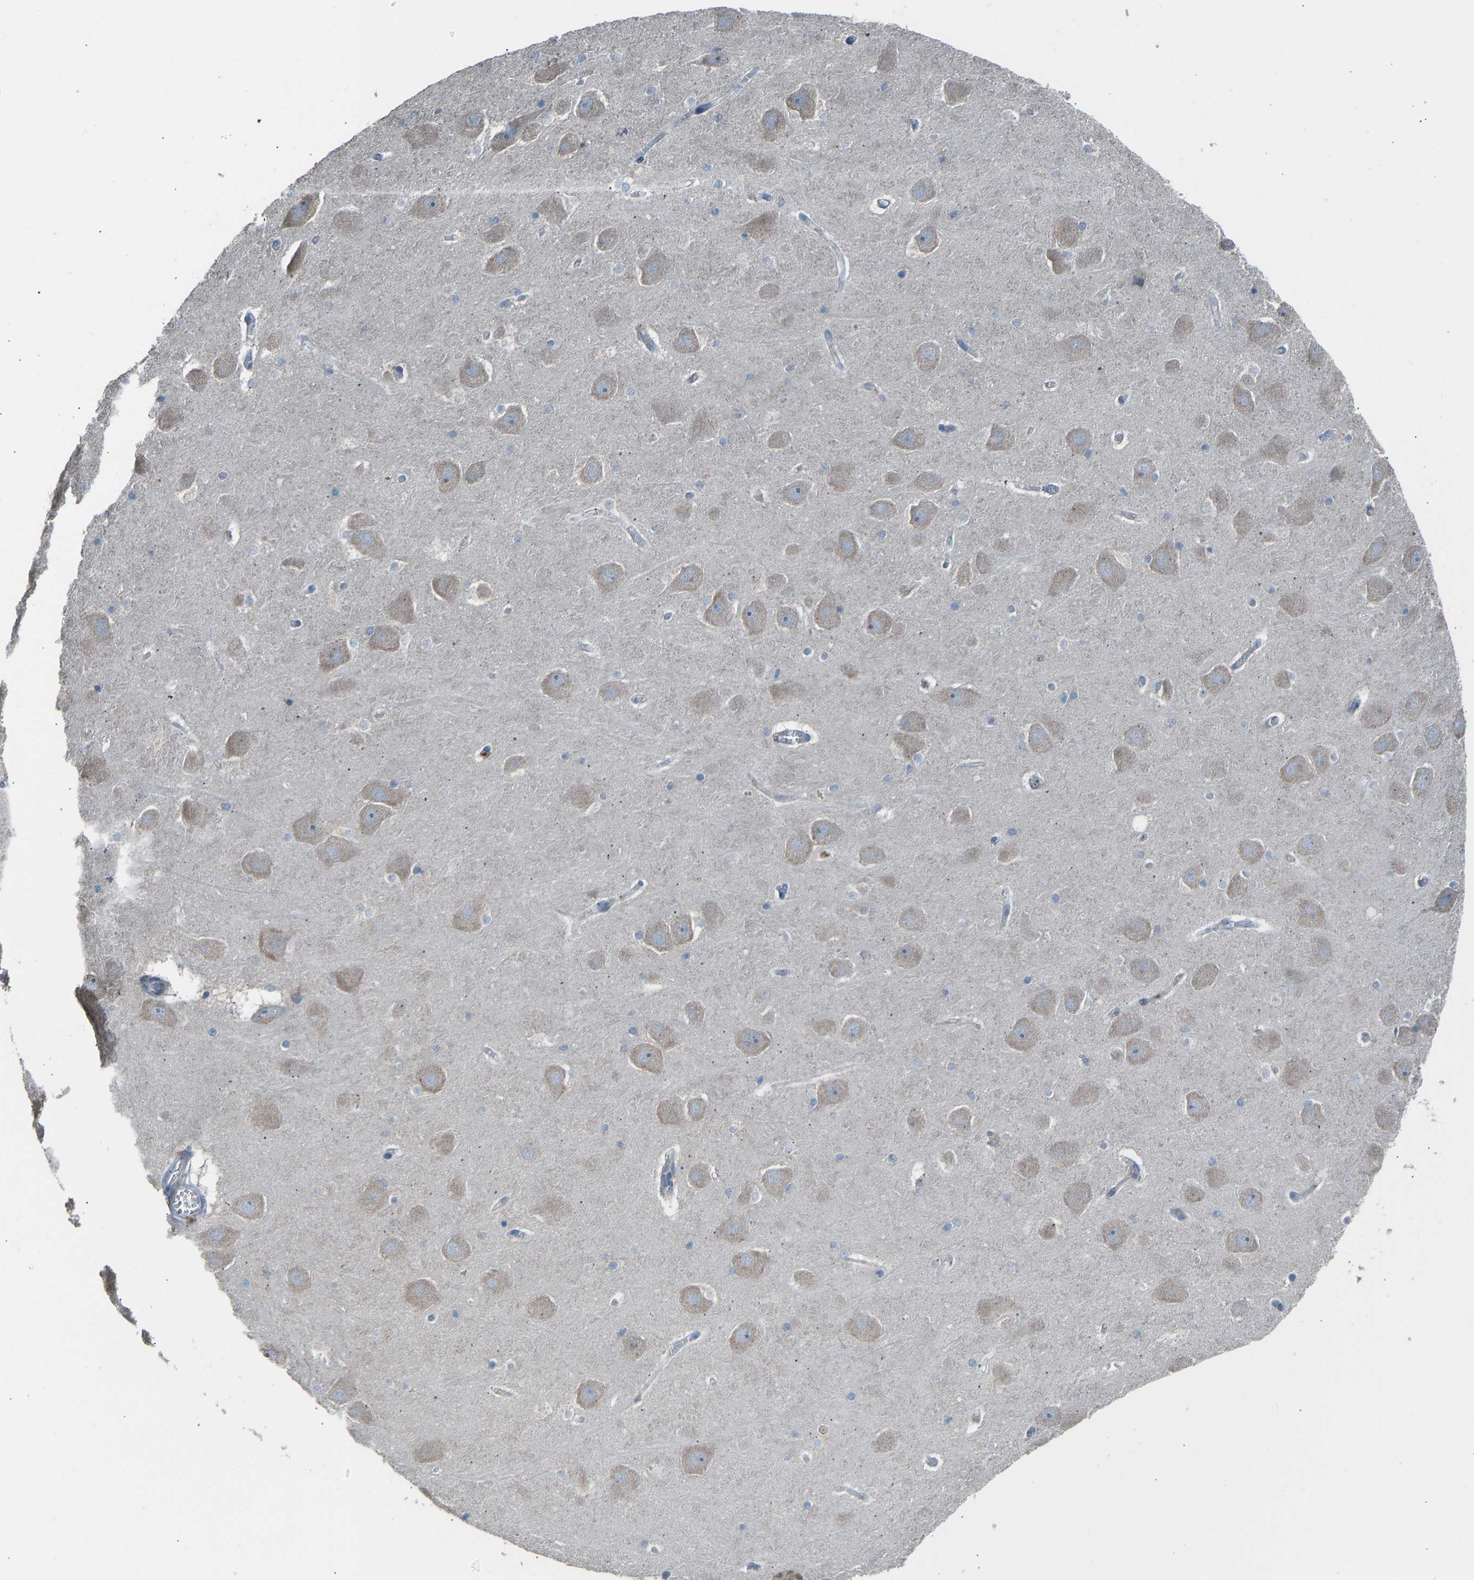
{"staining": {"intensity": "negative", "quantity": "none", "location": "none"}, "tissue": "hippocampus", "cell_type": "Glial cells", "image_type": "normal", "snomed": [{"axis": "morphology", "description": "Normal tissue, NOS"}, {"axis": "topography", "description": "Hippocampus"}], "caption": "Micrograph shows no significant protein expression in glial cells of unremarkable hippocampus. (DAB (3,3'-diaminobenzidine) immunohistochemistry with hematoxylin counter stain).", "gene": "TGFBR3", "patient": {"sex": "male", "age": 45}}